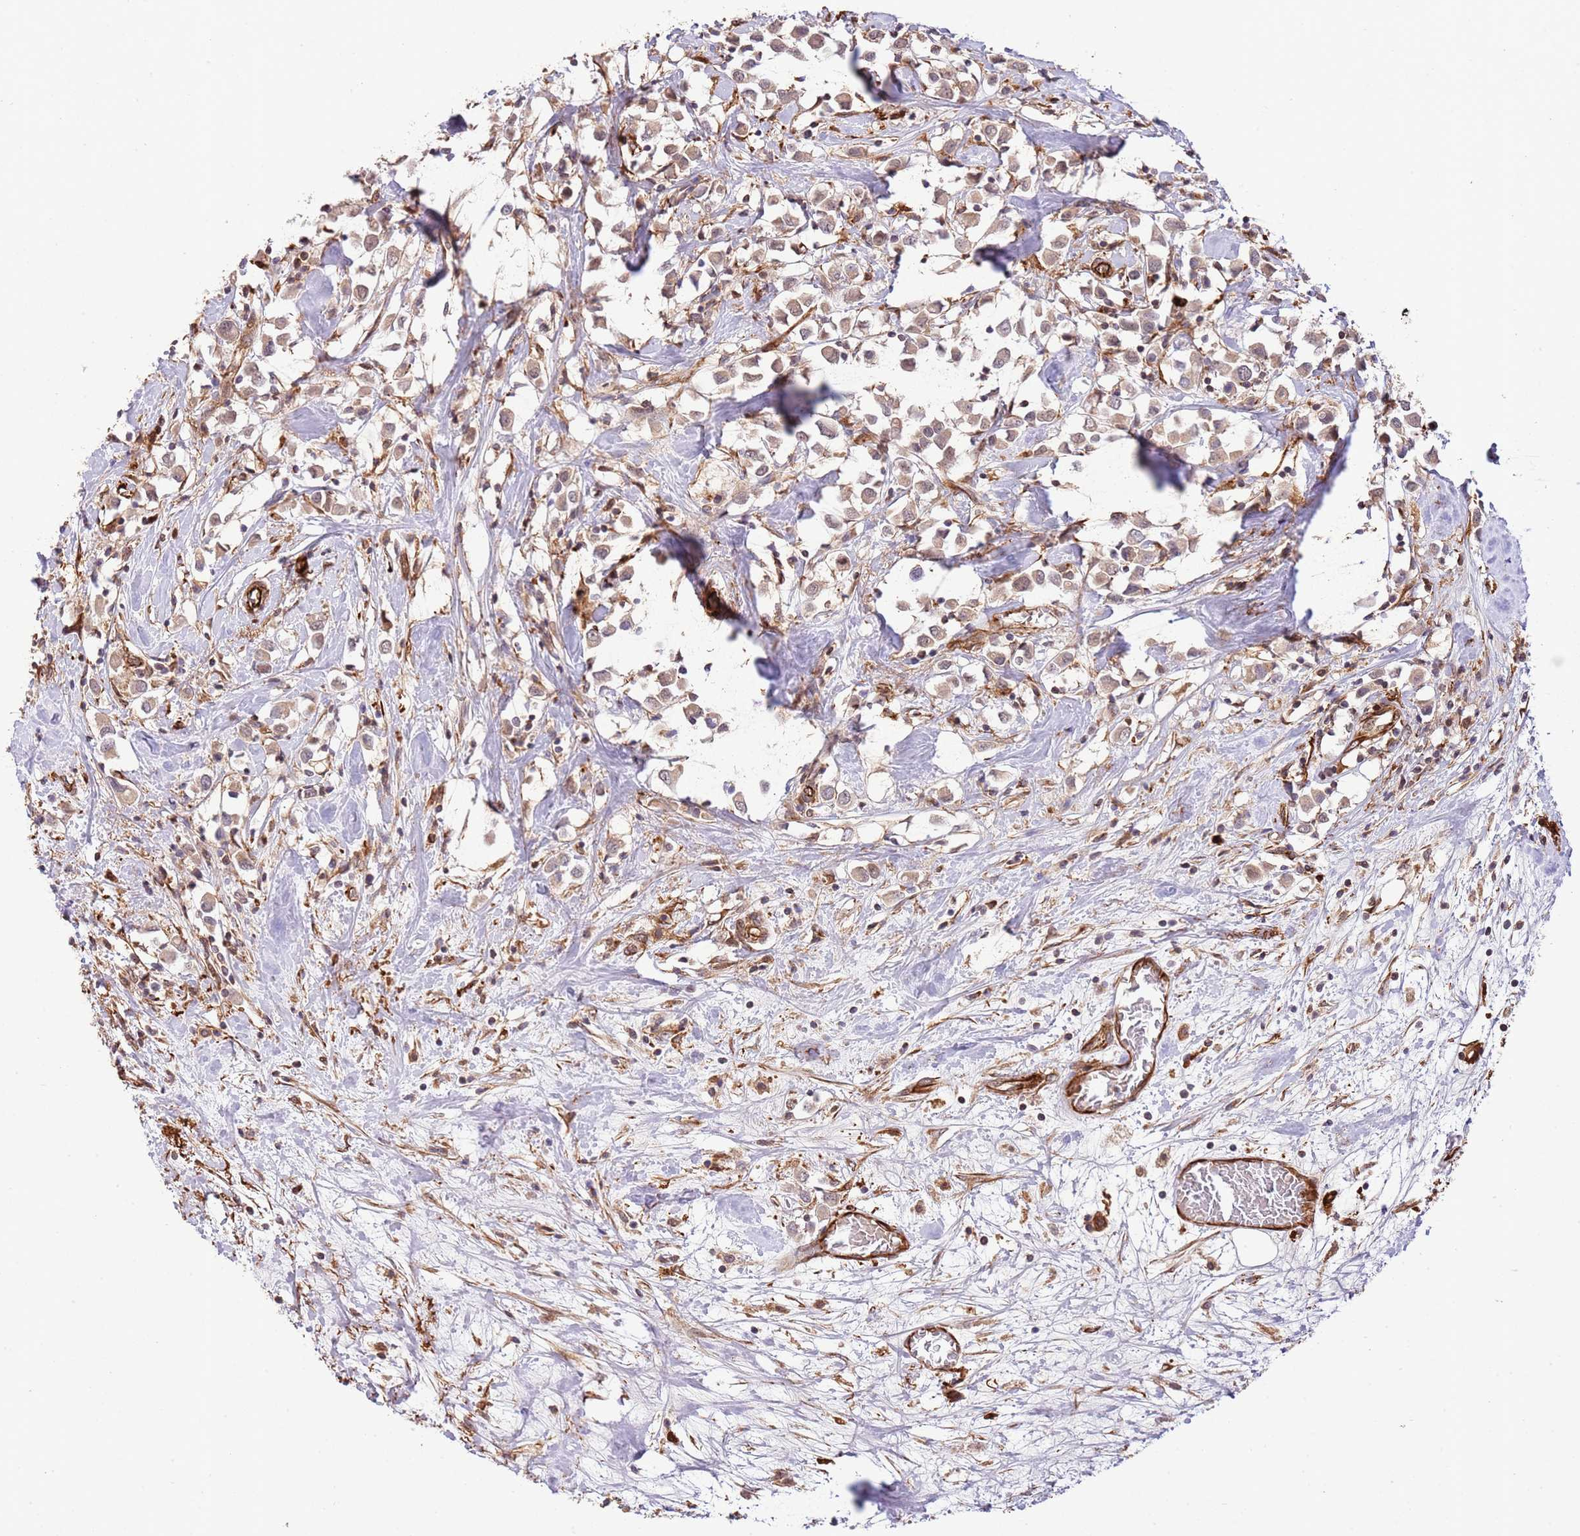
{"staining": {"intensity": "negative", "quantity": "none", "location": "none"}, "tissue": "breast cancer", "cell_type": "Tumor cells", "image_type": "cancer", "snomed": [{"axis": "morphology", "description": "Duct carcinoma"}, {"axis": "topography", "description": "Breast"}], "caption": "The micrograph demonstrates no significant positivity in tumor cells of infiltrating ductal carcinoma (breast). (DAB (3,3'-diaminobenzidine) IHC, high magnification).", "gene": "NEK3", "patient": {"sex": "female", "age": 61}}